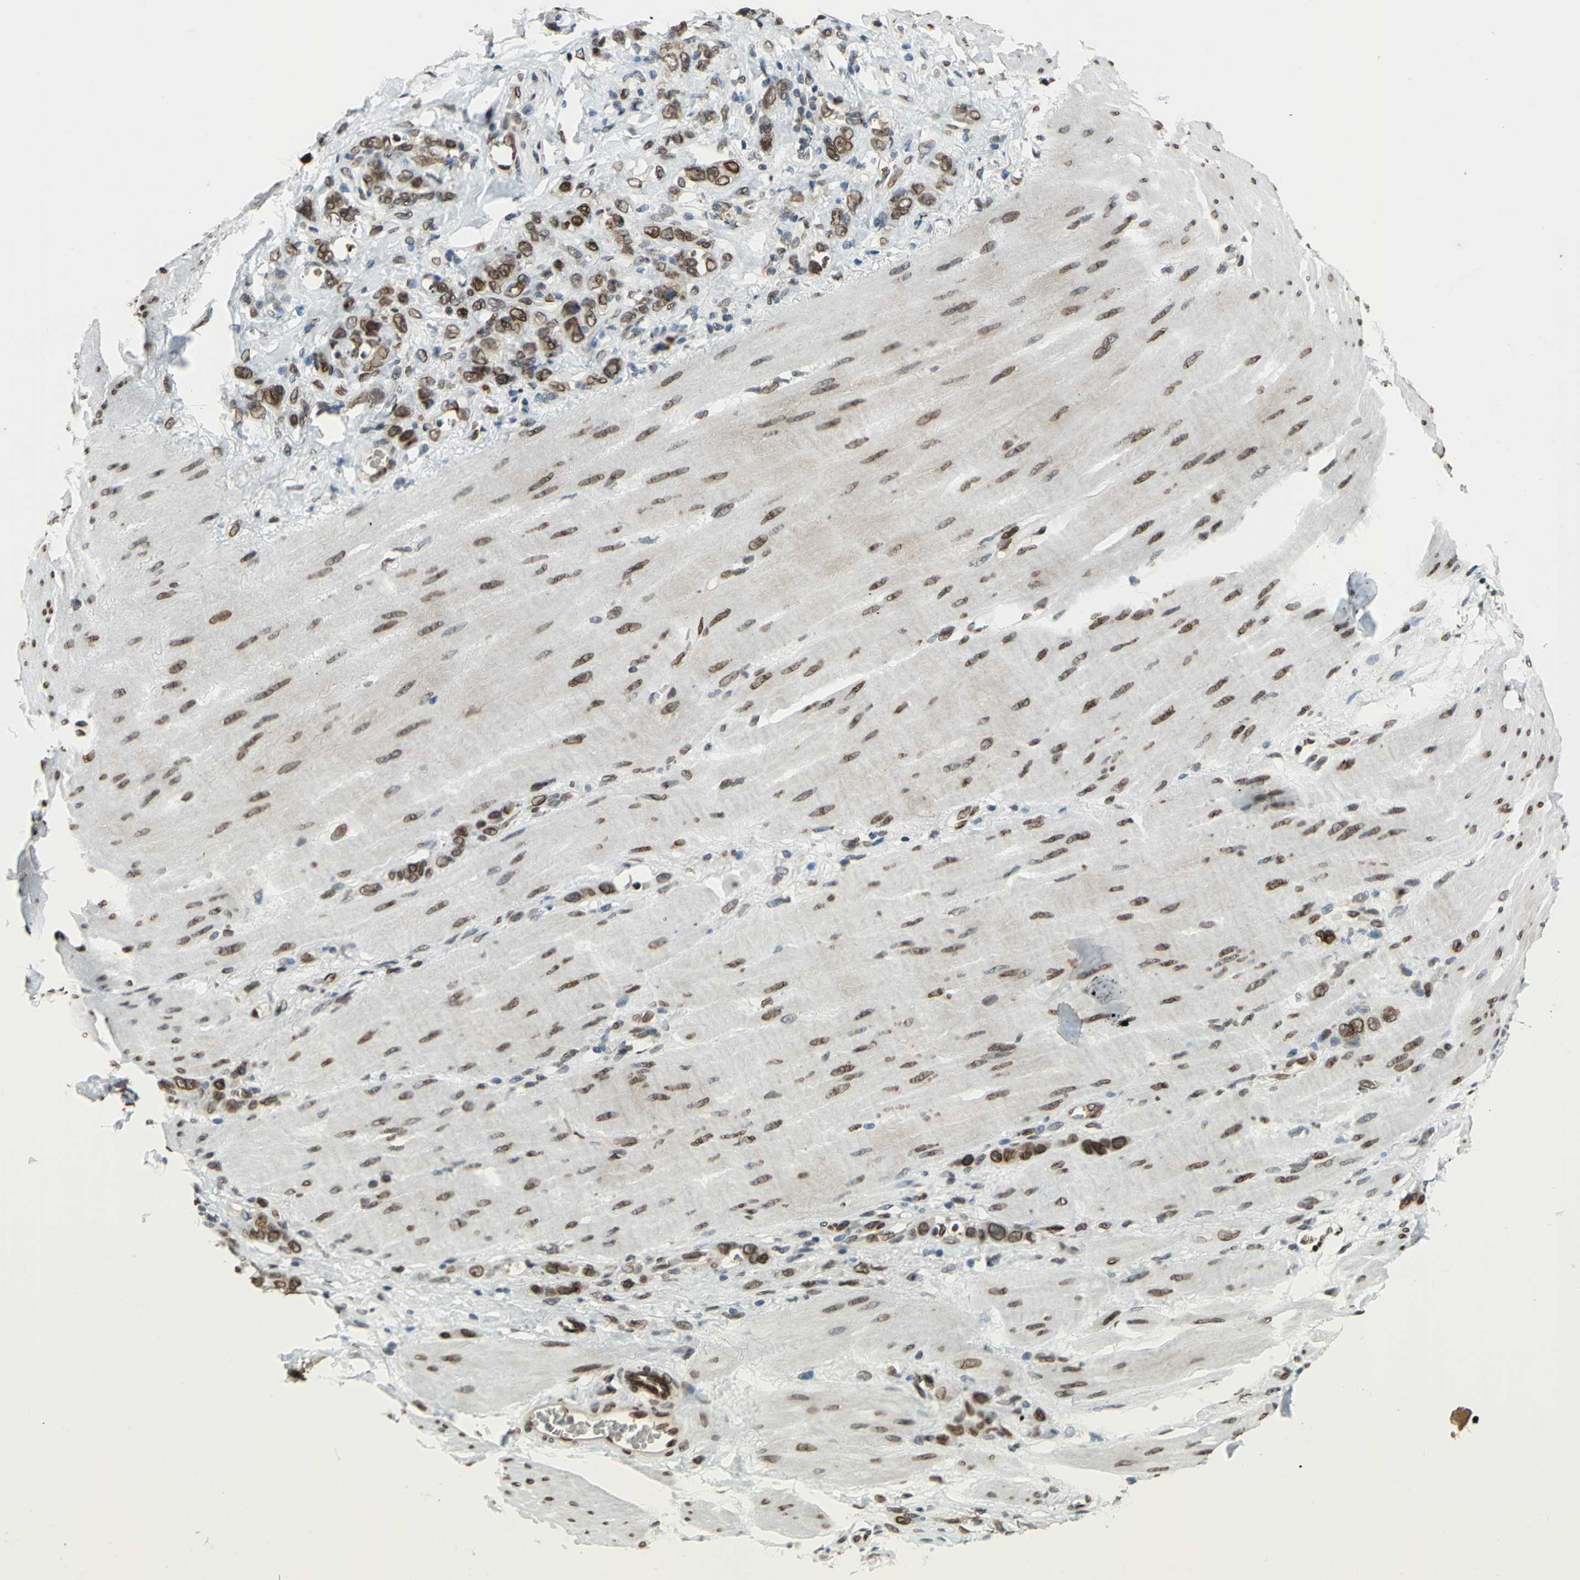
{"staining": {"intensity": "strong", "quantity": ">75%", "location": "cytoplasmic/membranous,nuclear"}, "tissue": "stomach cancer", "cell_type": "Tumor cells", "image_type": "cancer", "snomed": [{"axis": "morphology", "description": "Normal tissue, NOS"}, {"axis": "morphology", "description": "Adenocarcinoma, NOS"}, {"axis": "topography", "description": "Stomach"}], "caption": "An immunohistochemistry photomicrograph of tumor tissue is shown. Protein staining in brown highlights strong cytoplasmic/membranous and nuclear positivity in stomach cancer (adenocarcinoma) within tumor cells.", "gene": "ISY1", "patient": {"sex": "male", "age": 82}}